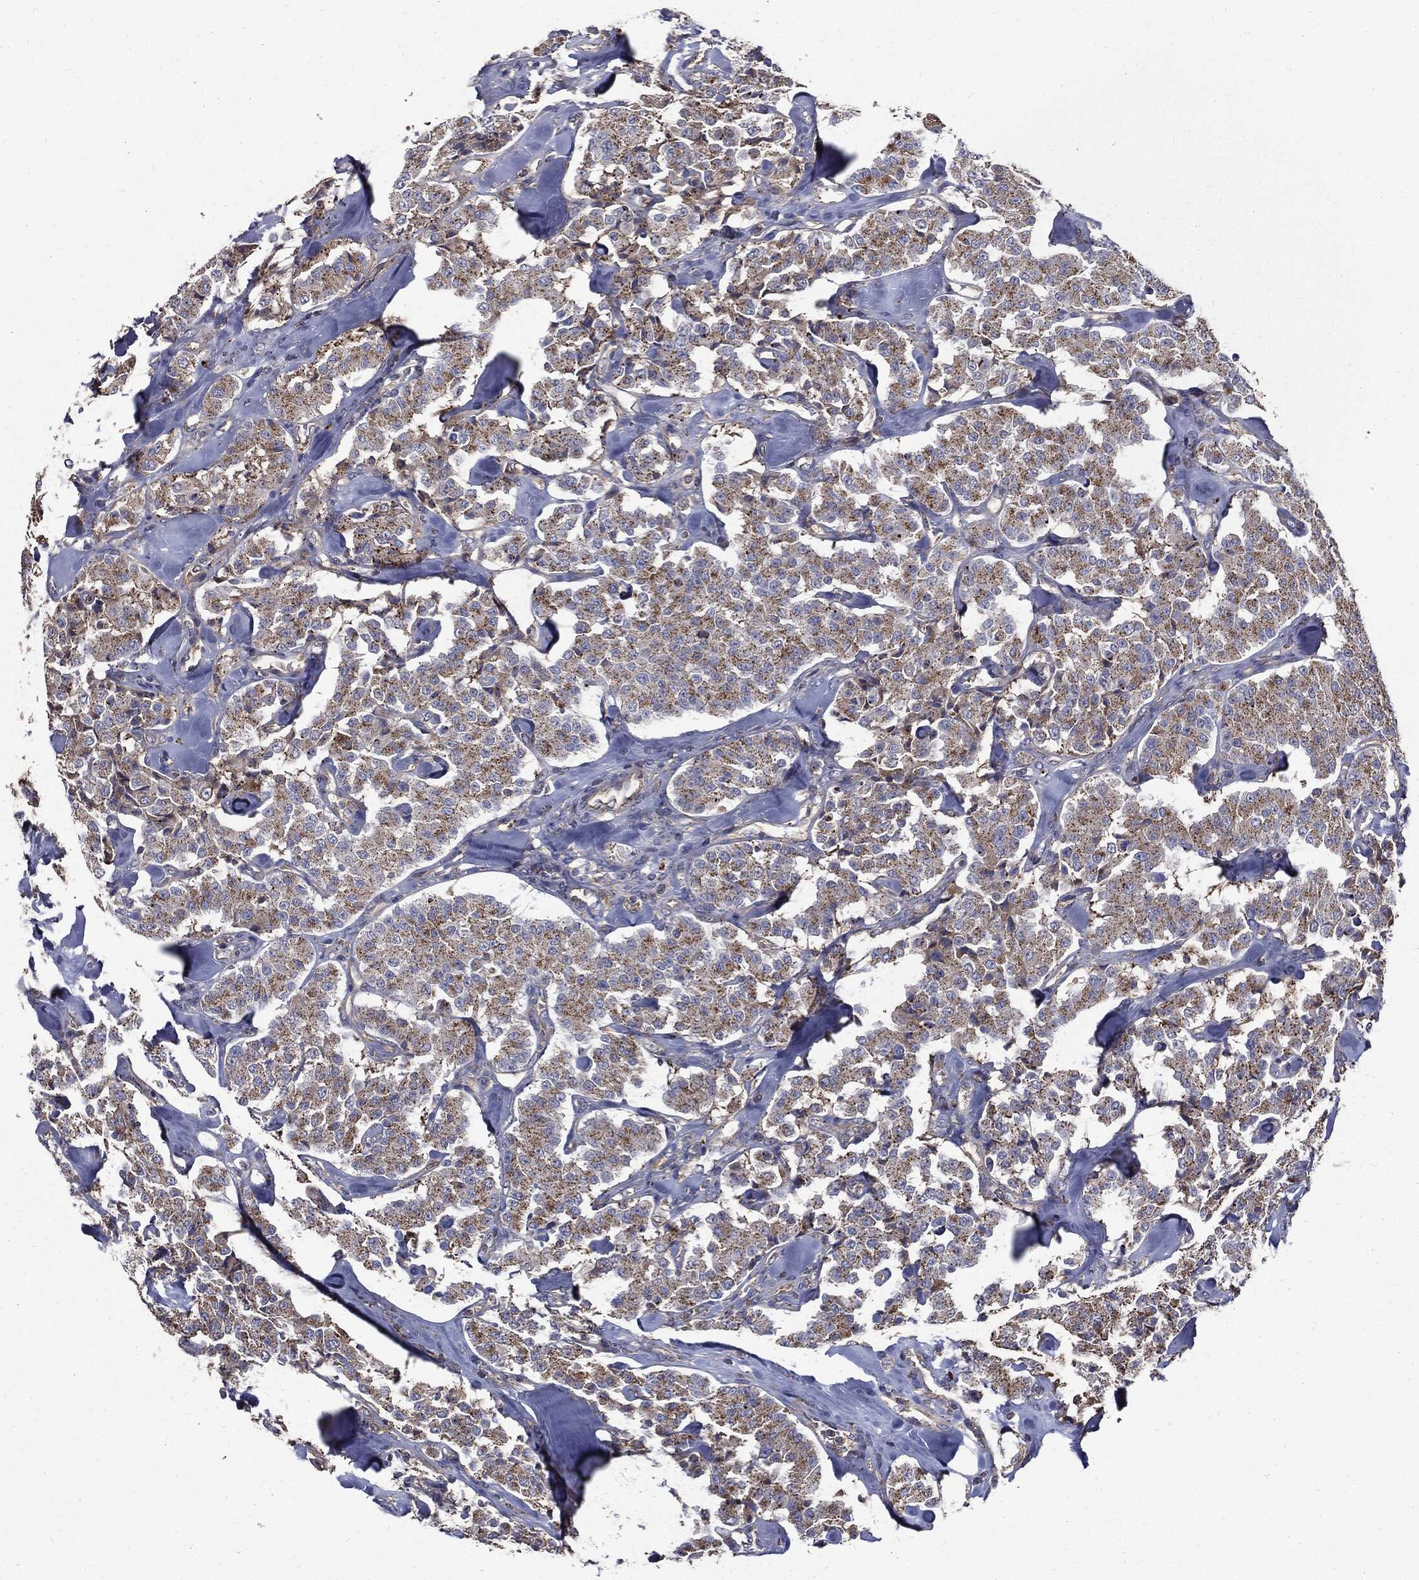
{"staining": {"intensity": "moderate", "quantity": ">75%", "location": "cytoplasmic/membranous"}, "tissue": "carcinoid", "cell_type": "Tumor cells", "image_type": "cancer", "snomed": [{"axis": "morphology", "description": "Carcinoid, malignant, NOS"}, {"axis": "topography", "description": "Pancreas"}], "caption": "A high-resolution photomicrograph shows IHC staining of carcinoid, which exhibits moderate cytoplasmic/membranous expression in about >75% of tumor cells.", "gene": "PDCD6IP", "patient": {"sex": "male", "age": 41}}